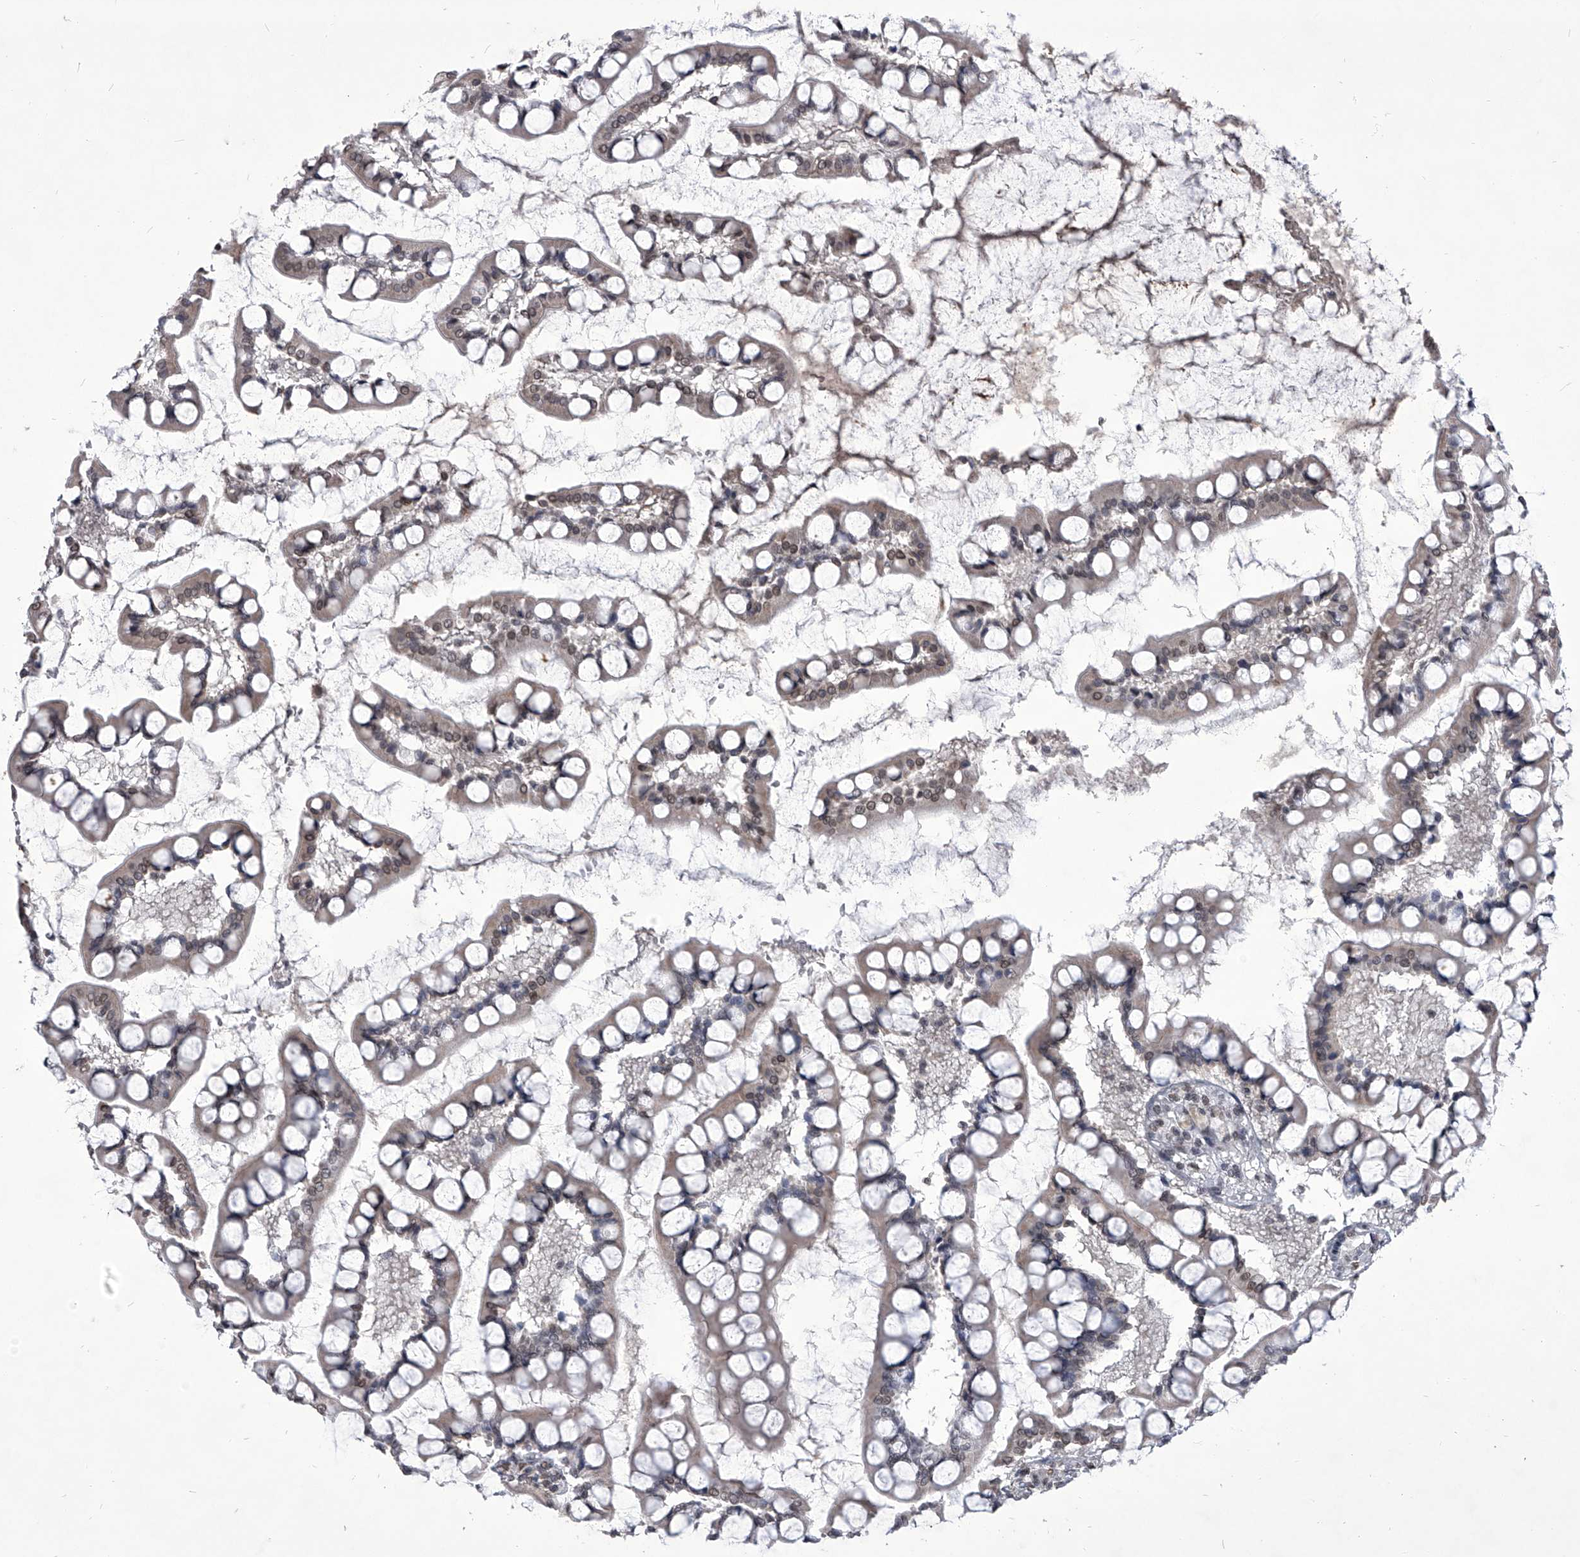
{"staining": {"intensity": "weak", "quantity": "25%-75%", "location": "cytoplasmic/membranous,nuclear"}, "tissue": "small intestine", "cell_type": "Glandular cells", "image_type": "normal", "snomed": [{"axis": "morphology", "description": "Normal tissue, NOS"}, {"axis": "topography", "description": "Small intestine"}], "caption": "The micrograph shows immunohistochemical staining of normal small intestine. There is weak cytoplasmic/membranous,nuclear staining is appreciated in approximately 25%-75% of glandular cells.", "gene": "PPIL4", "patient": {"sex": "male", "age": 52}}